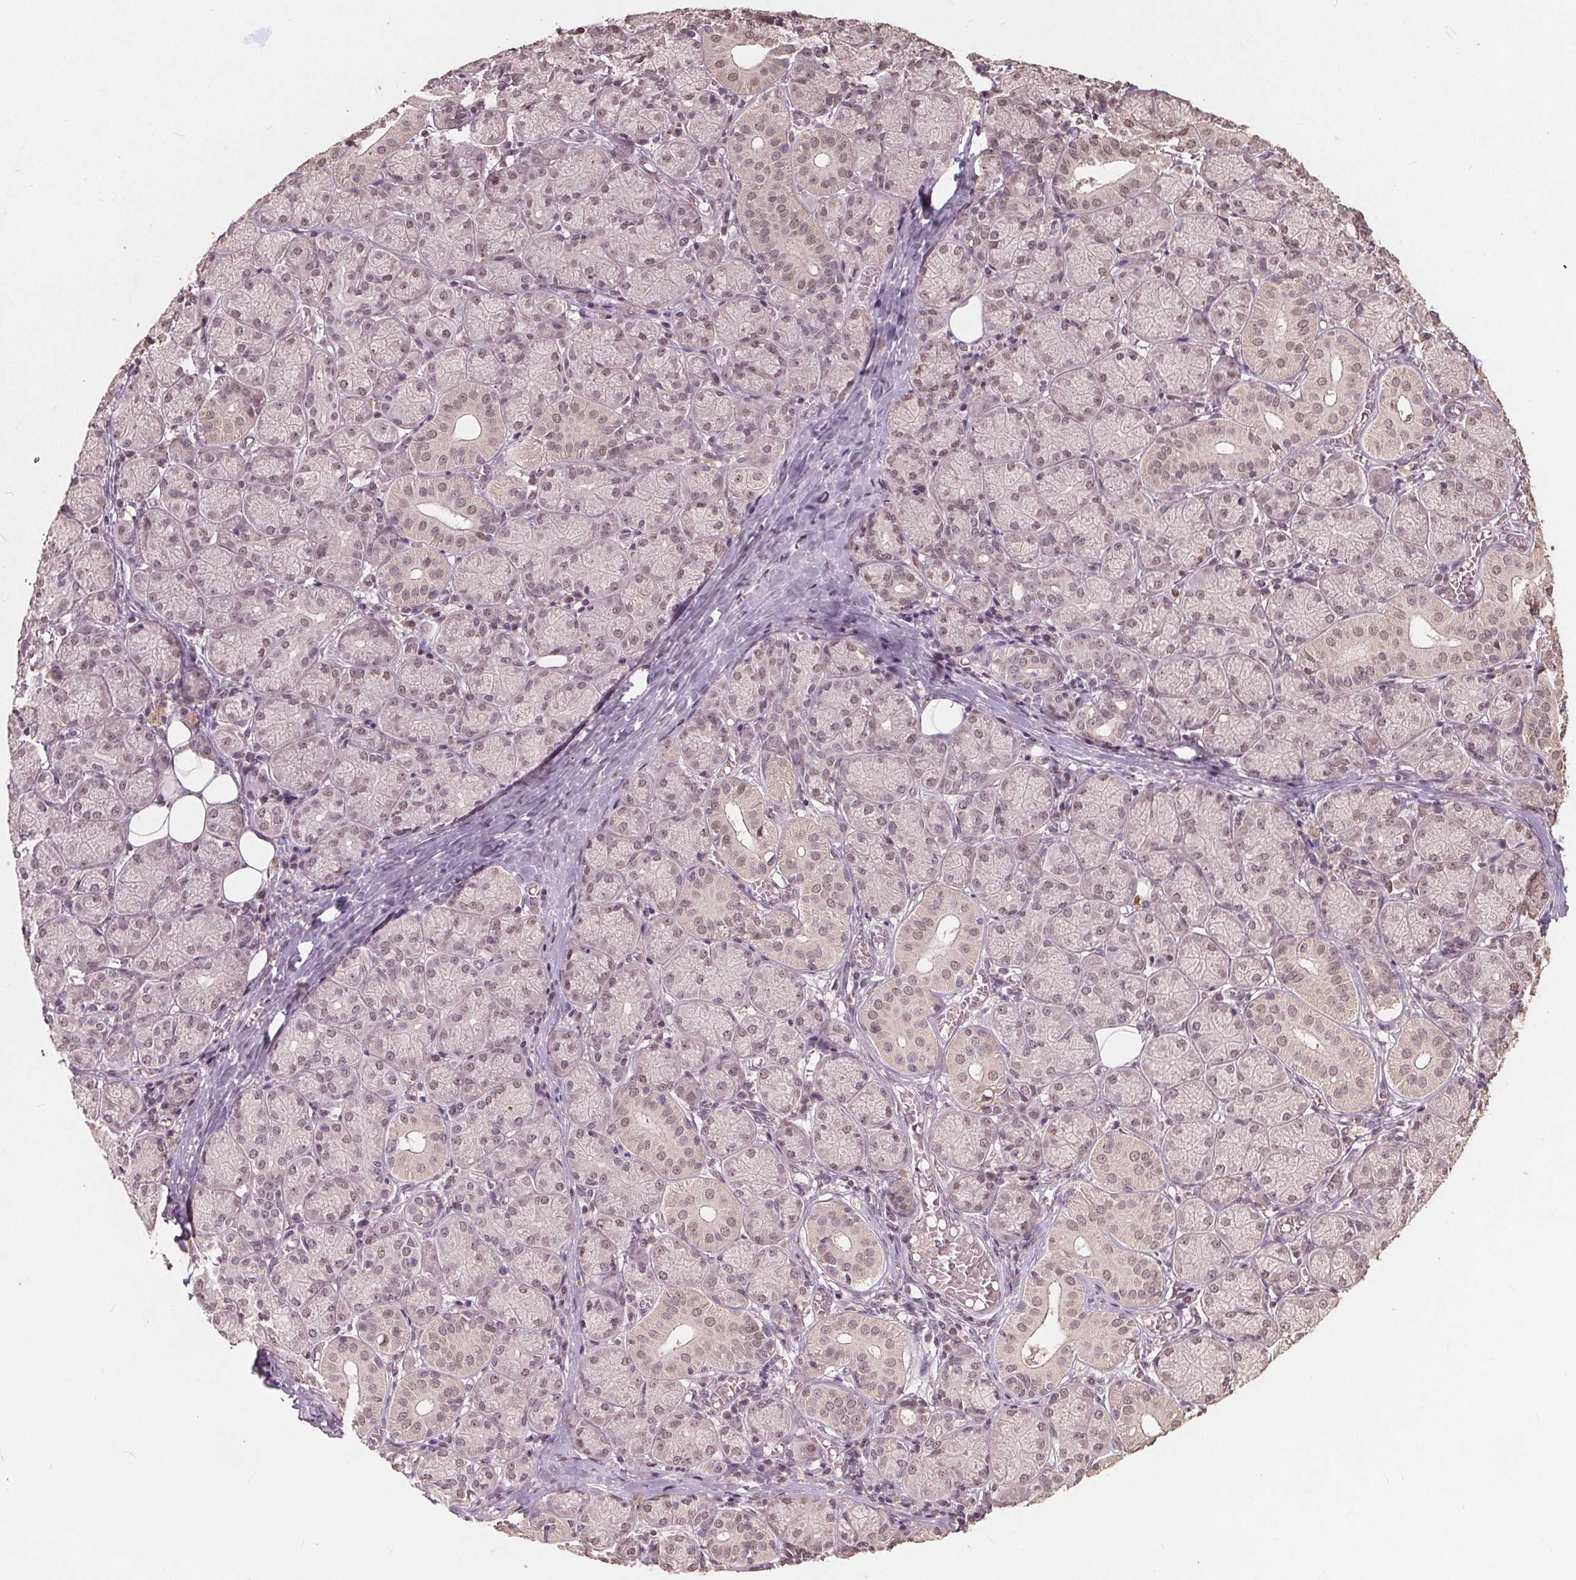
{"staining": {"intensity": "weak", "quantity": "25%-75%", "location": "nuclear"}, "tissue": "salivary gland", "cell_type": "Glandular cells", "image_type": "normal", "snomed": [{"axis": "morphology", "description": "Normal tissue, NOS"}, {"axis": "topography", "description": "Salivary gland"}, {"axis": "topography", "description": "Peripheral nerve tissue"}], "caption": "This is an image of immunohistochemistry (IHC) staining of unremarkable salivary gland, which shows weak expression in the nuclear of glandular cells.", "gene": "DNMT3B", "patient": {"sex": "female", "age": 24}}